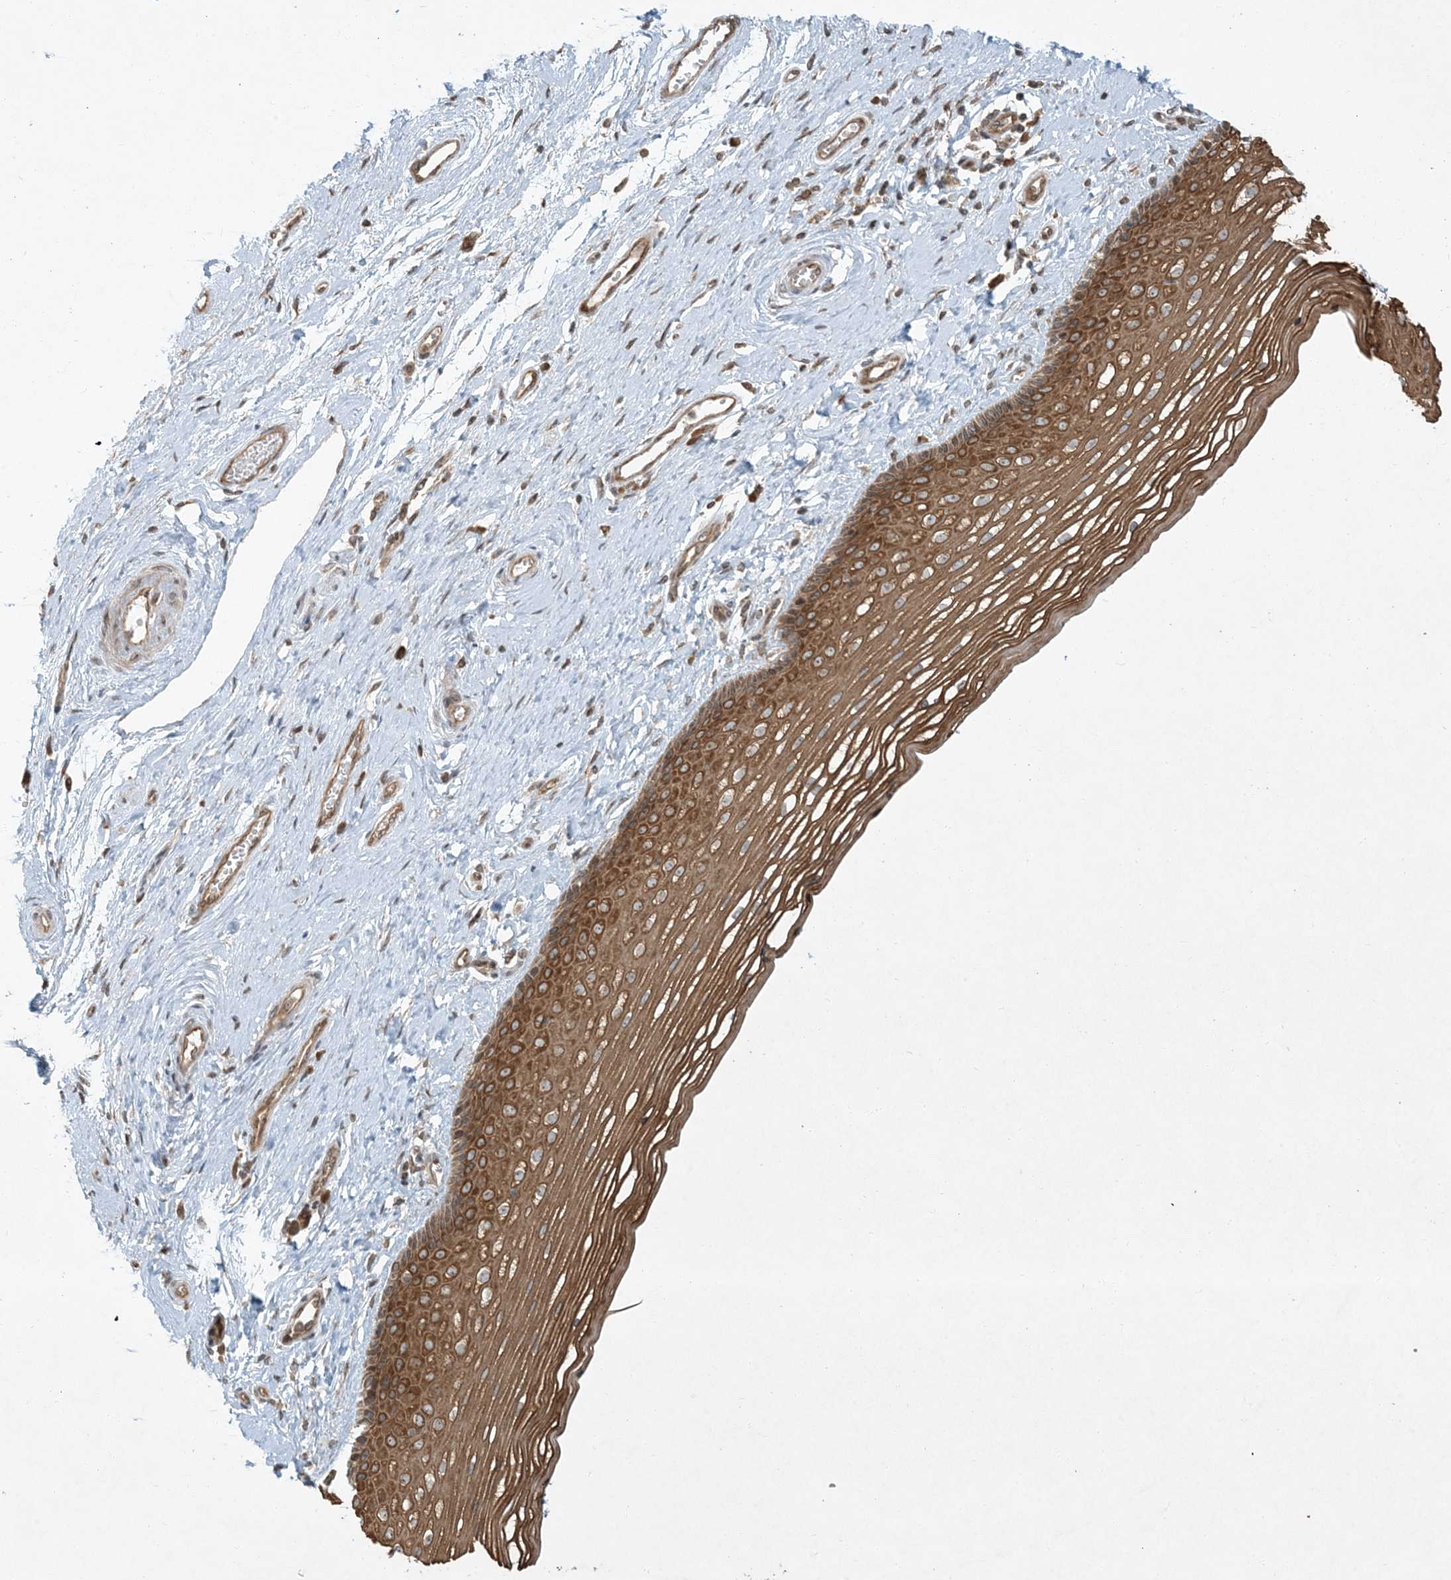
{"staining": {"intensity": "moderate", "quantity": ">75%", "location": "cytoplasmic/membranous"}, "tissue": "vagina", "cell_type": "Squamous epithelial cells", "image_type": "normal", "snomed": [{"axis": "morphology", "description": "Normal tissue, NOS"}, {"axis": "topography", "description": "Vagina"}], "caption": "A photomicrograph of vagina stained for a protein demonstrates moderate cytoplasmic/membranous brown staining in squamous epithelial cells. Immunohistochemistry (ihc) stains the protein in brown and the nuclei are stained blue.", "gene": "COMMD8", "patient": {"sex": "female", "age": 46}}